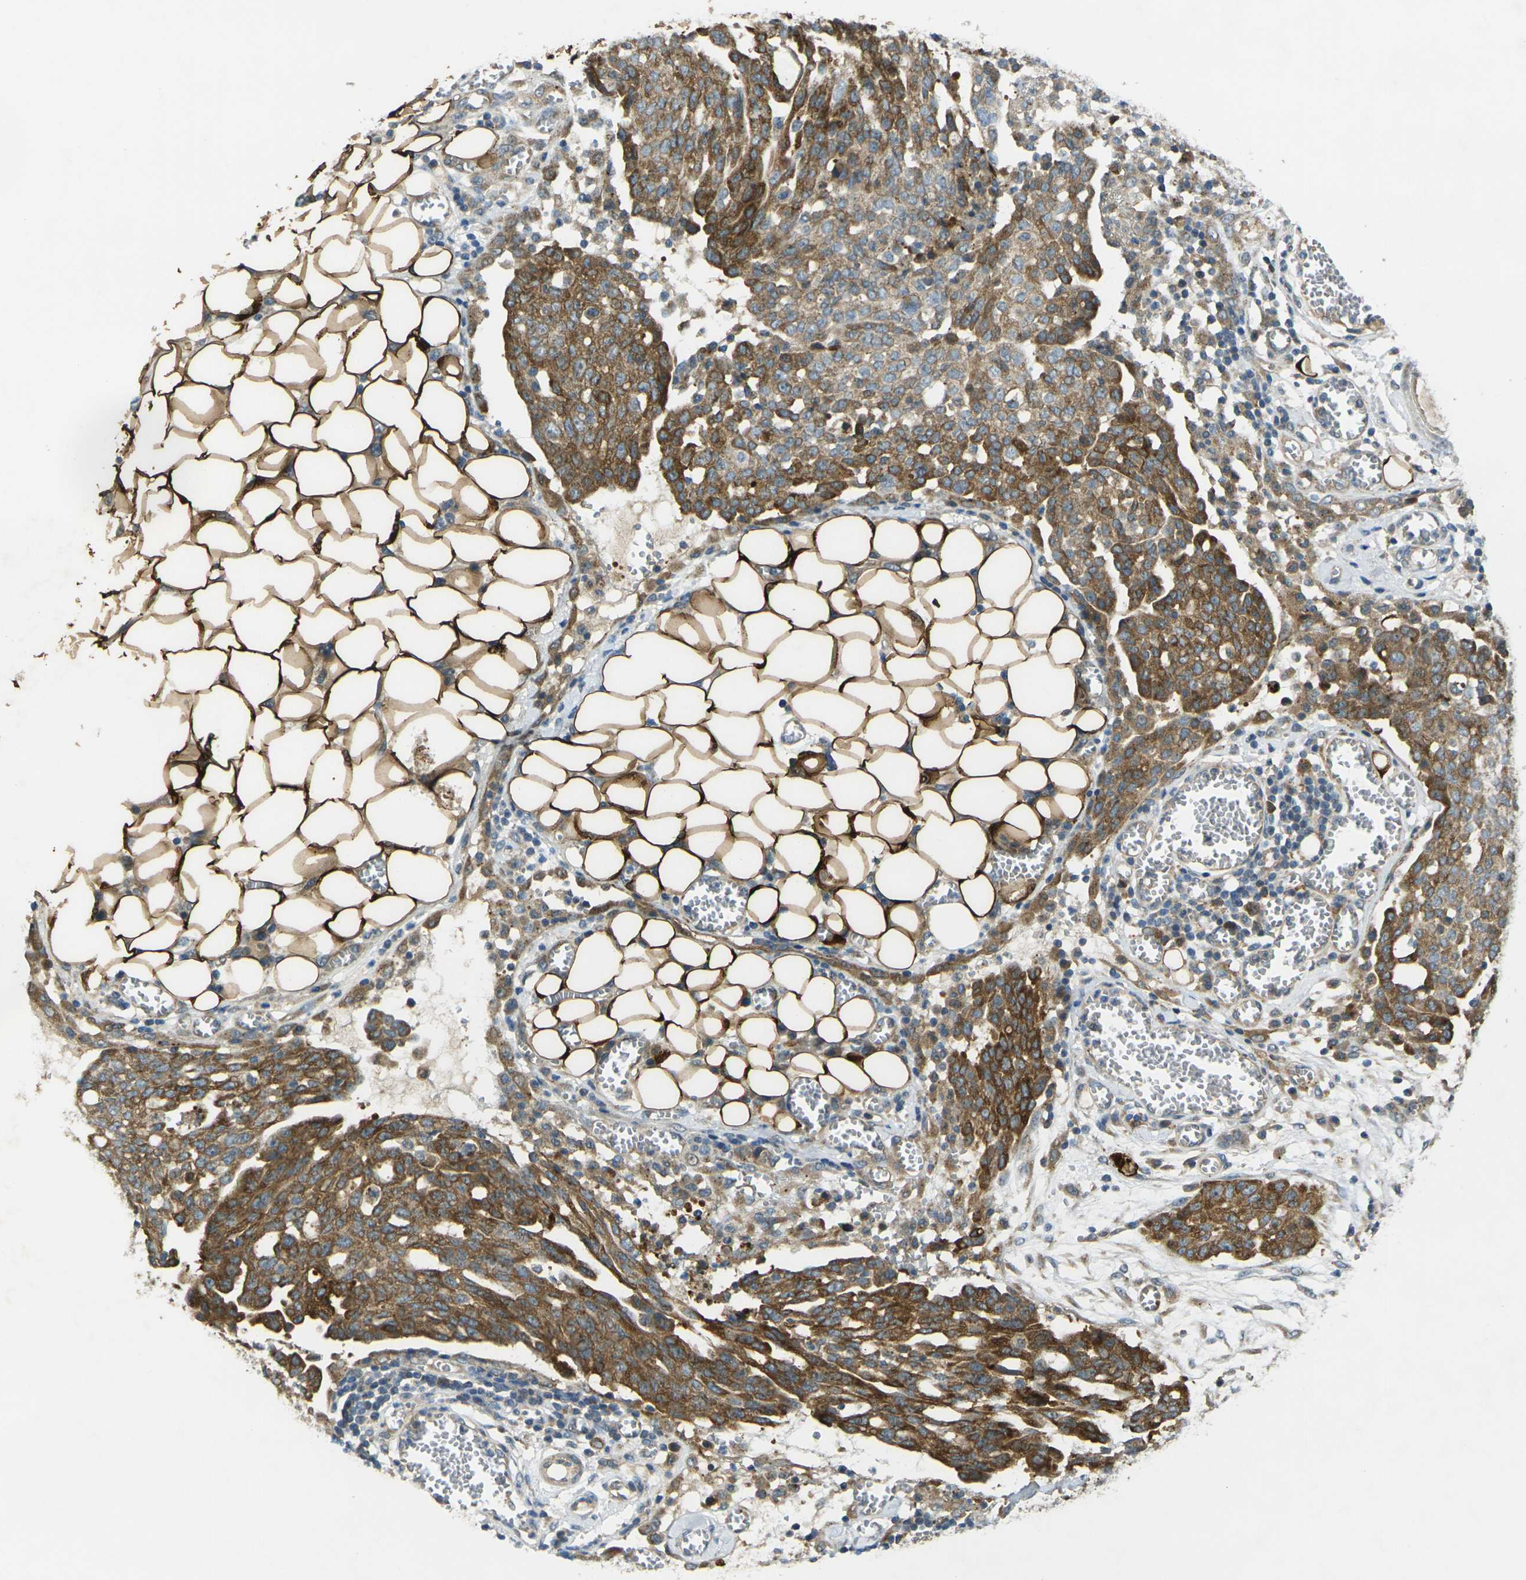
{"staining": {"intensity": "moderate", "quantity": ">75%", "location": "cytoplasmic/membranous"}, "tissue": "ovarian cancer", "cell_type": "Tumor cells", "image_type": "cancer", "snomed": [{"axis": "morphology", "description": "Cystadenocarcinoma, serous, NOS"}, {"axis": "topography", "description": "Soft tissue"}, {"axis": "topography", "description": "Ovary"}], "caption": "High-magnification brightfield microscopy of ovarian serous cystadenocarcinoma stained with DAB (brown) and counterstained with hematoxylin (blue). tumor cells exhibit moderate cytoplasmic/membranous expression is identified in about>75% of cells.", "gene": "GNA12", "patient": {"sex": "female", "age": 57}}